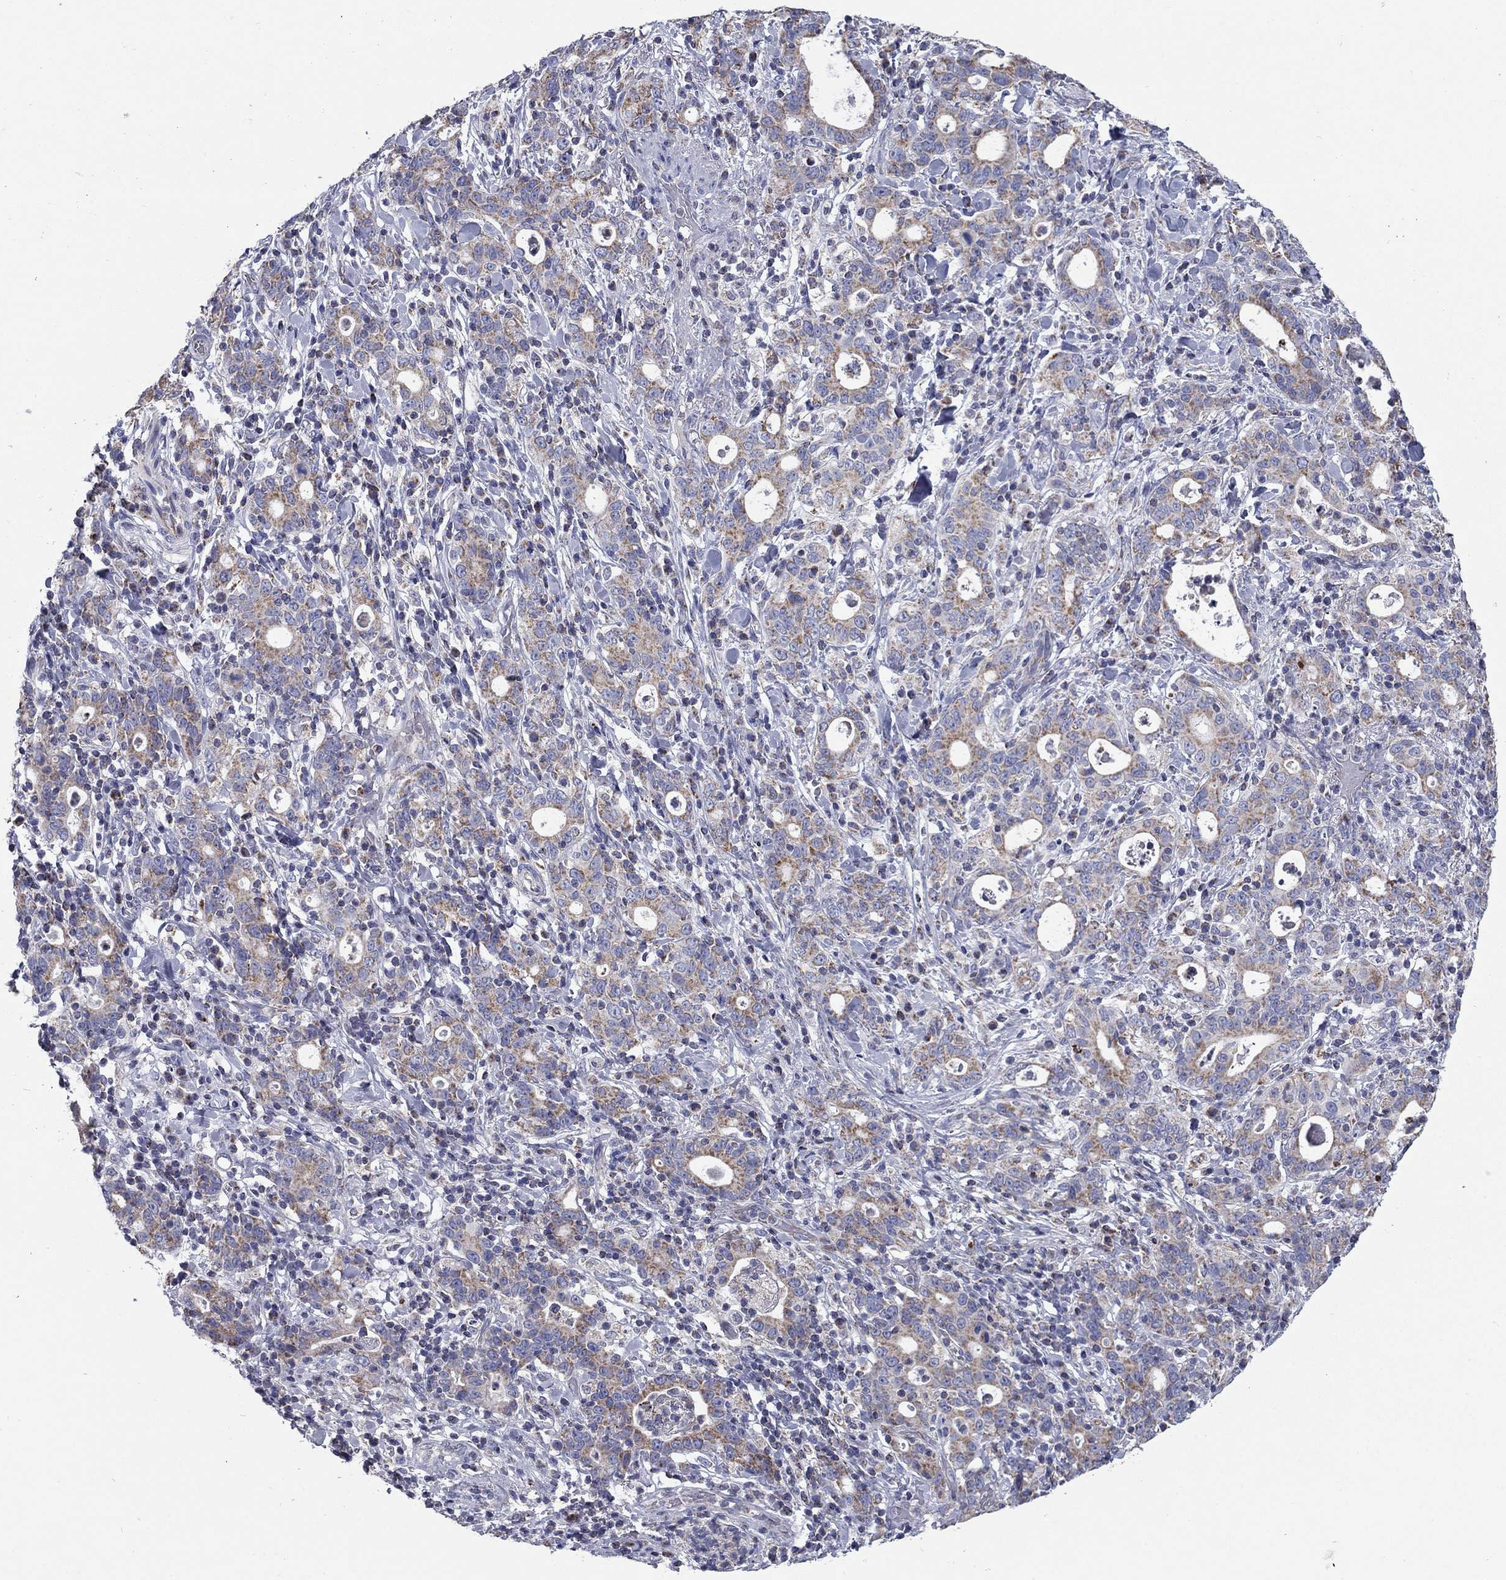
{"staining": {"intensity": "moderate", "quantity": "25%-75%", "location": "cytoplasmic/membranous"}, "tissue": "stomach cancer", "cell_type": "Tumor cells", "image_type": "cancer", "snomed": [{"axis": "morphology", "description": "Adenocarcinoma, NOS"}, {"axis": "topography", "description": "Stomach"}], "caption": "IHC (DAB) staining of stomach adenocarcinoma demonstrates moderate cytoplasmic/membranous protein expression in approximately 25%-75% of tumor cells. Using DAB (3,3'-diaminobenzidine) (brown) and hematoxylin (blue) stains, captured at high magnification using brightfield microscopy.", "gene": "NDUFA4L2", "patient": {"sex": "male", "age": 79}}